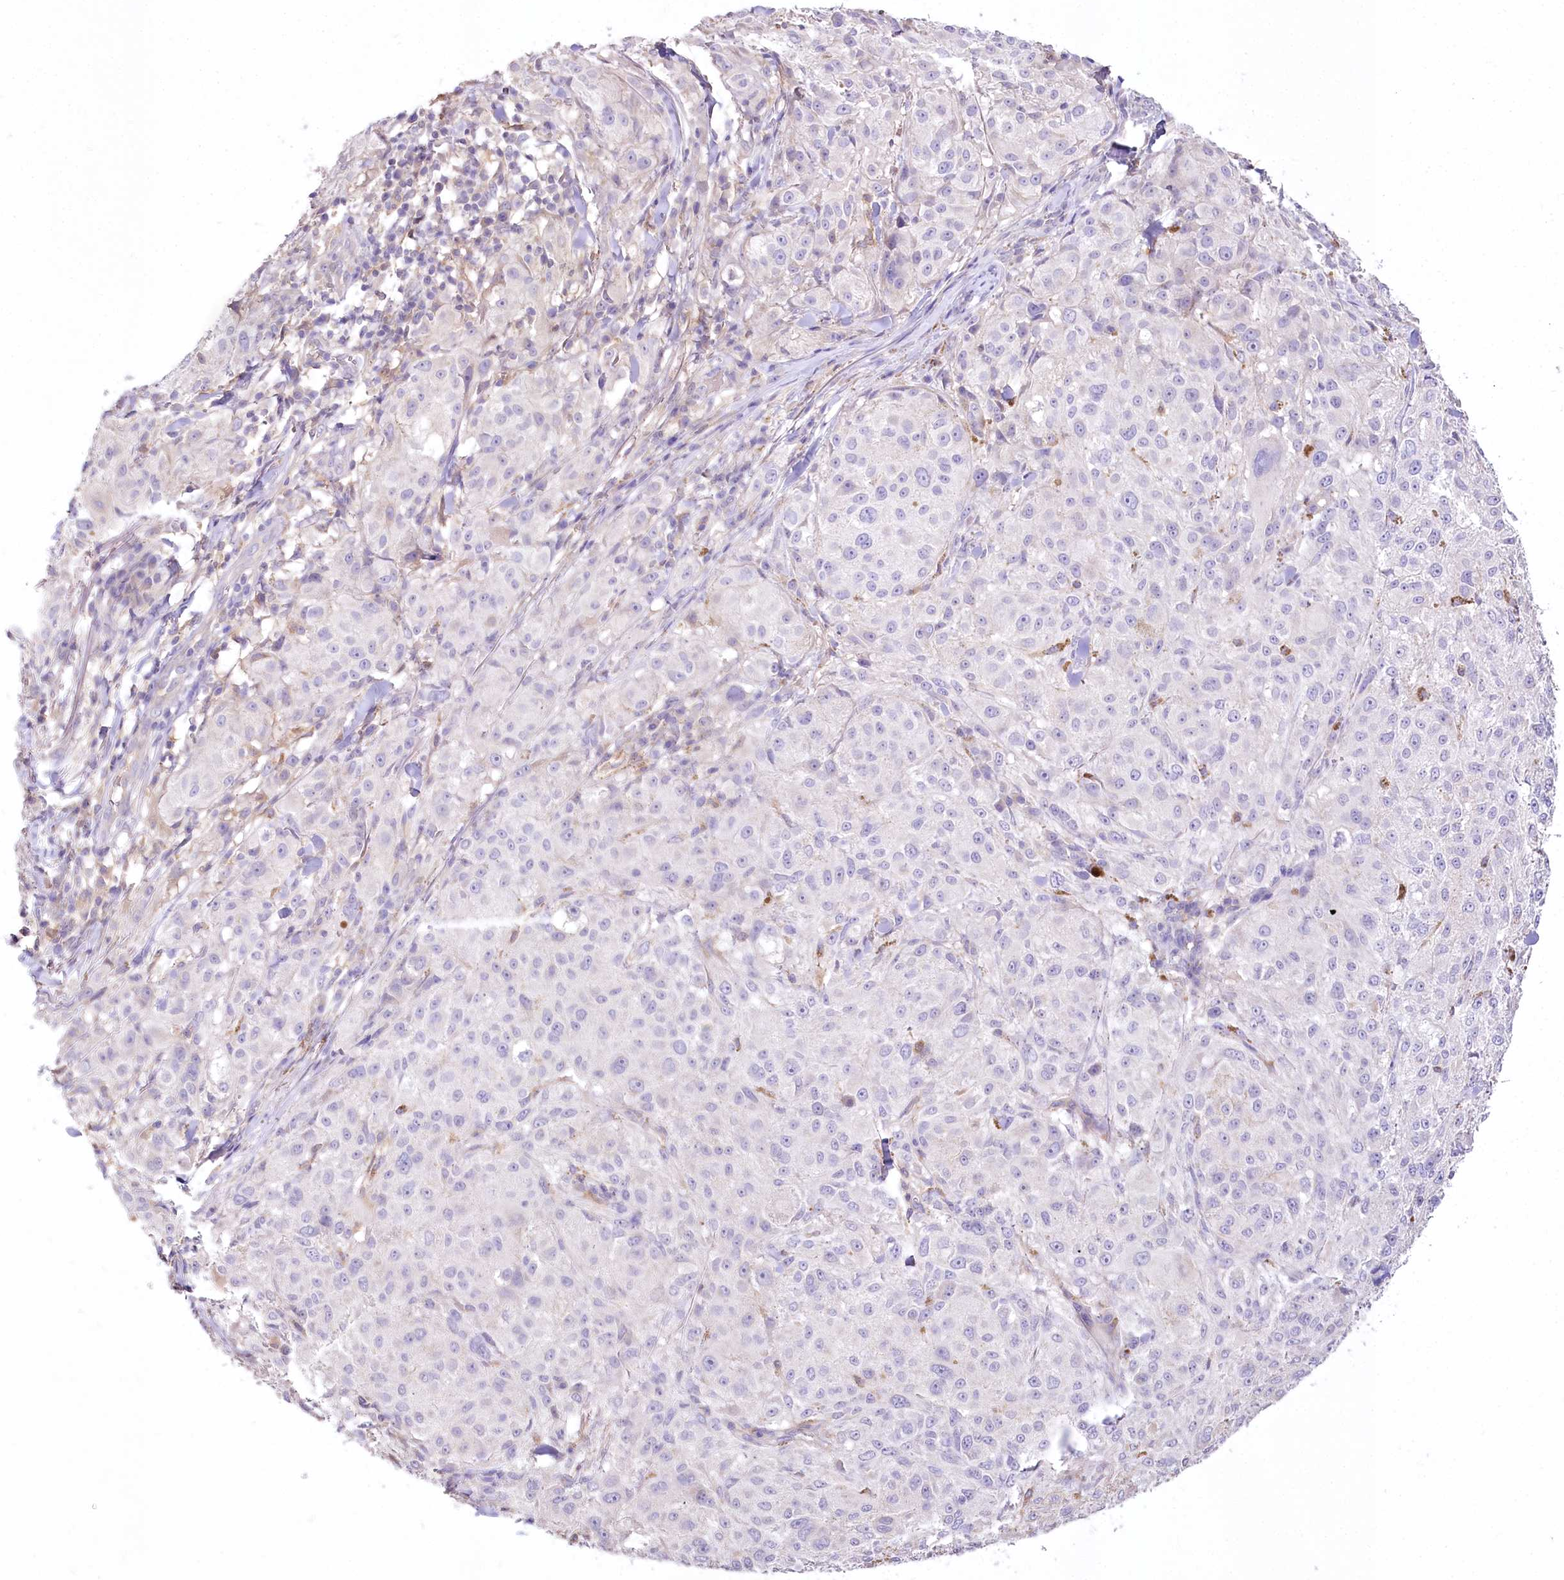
{"staining": {"intensity": "negative", "quantity": "none", "location": "none"}, "tissue": "melanoma", "cell_type": "Tumor cells", "image_type": "cancer", "snomed": [{"axis": "morphology", "description": "Necrosis, NOS"}, {"axis": "morphology", "description": "Malignant melanoma, NOS"}, {"axis": "topography", "description": "Skin"}], "caption": "Photomicrograph shows no significant protein positivity in tumor cells of melanoma.", "gene": "DPYD", "patient": {"sex": "female", "age": 87}}